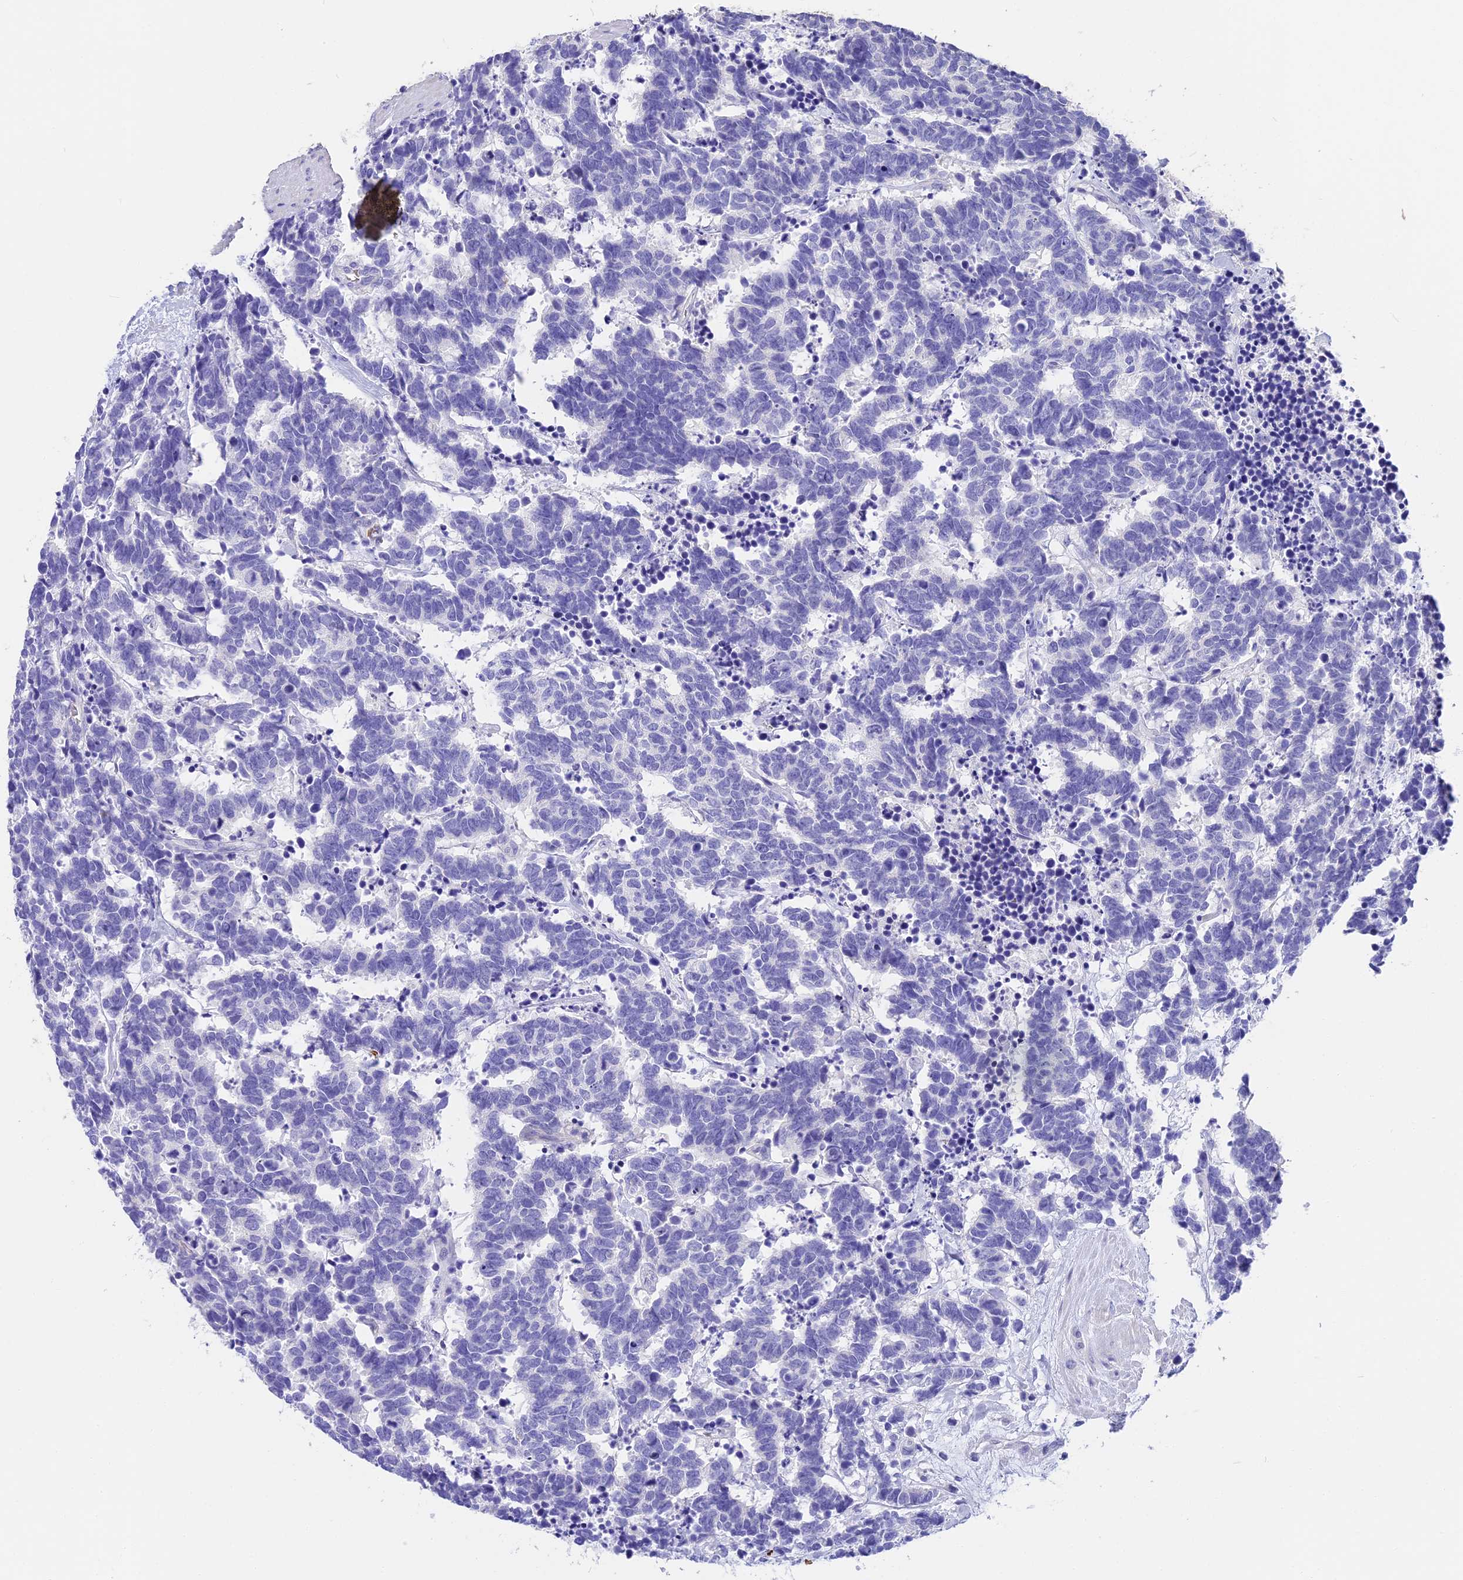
{"staining": {"intensity": "negative", "quantity": "none", "location": "none"}, "tissue": "carcinoid", "cell_type": "Tumor cells", "image_type": "cancer", "snomed": [{"axis": "morphology", "description": "Carcinoma, NOS"}, {"axis": "morphology", "description": "Carcinoid, malignant, NOS"}, {"axis": "topography", "description": "Urinary bladder"}], "caption": "This is an IHC micrograph of human malignant carcinoid. There is no positivity in tumor cells.", "gene": "TNNC2", "patient": {"sex": "male", "age": 57}}